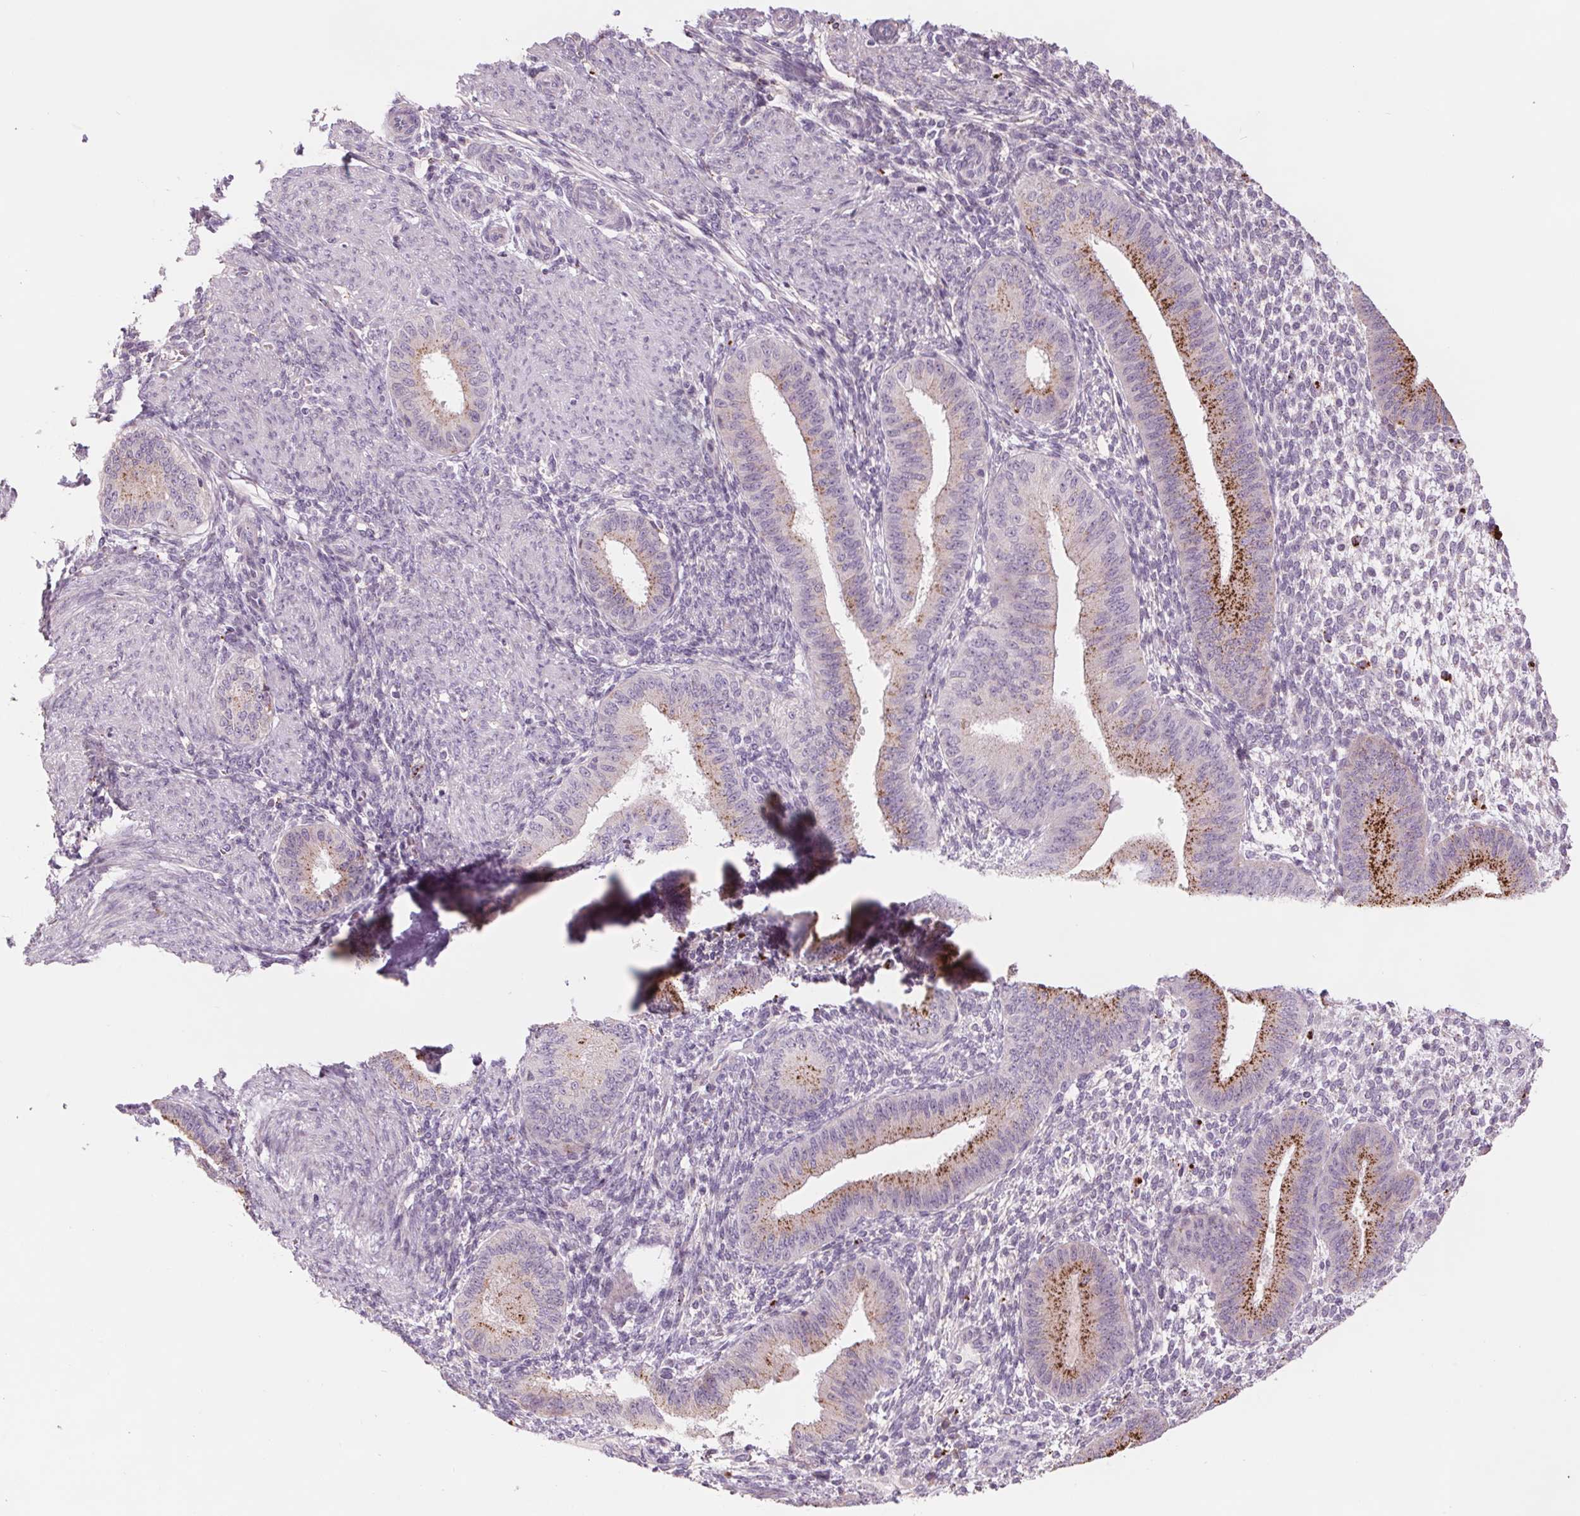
{"staining": {"intensity": "negative", "quantity": "none", "location": "none"}, "tissue": "endometrium", "cell_type": "Cells in endometrial stroma", "image_type": "normal", "snomed": [{"axis": "morphology", "description": "Normal tissue, NOS"}, {"axis": "topography", "description": "Endometrium"}], "caption": "High power microscopy photomicrograph of an IHC photomicrograph of benign endometrium, revealing no significant positivity in cells in endometrial stroma. (DAB (3,3'-diaminobenzidine) immunohistochemistry (IHC), high magnification).", "gene": "SAMD5", "patient": {"sex": "female", "age": 39}}